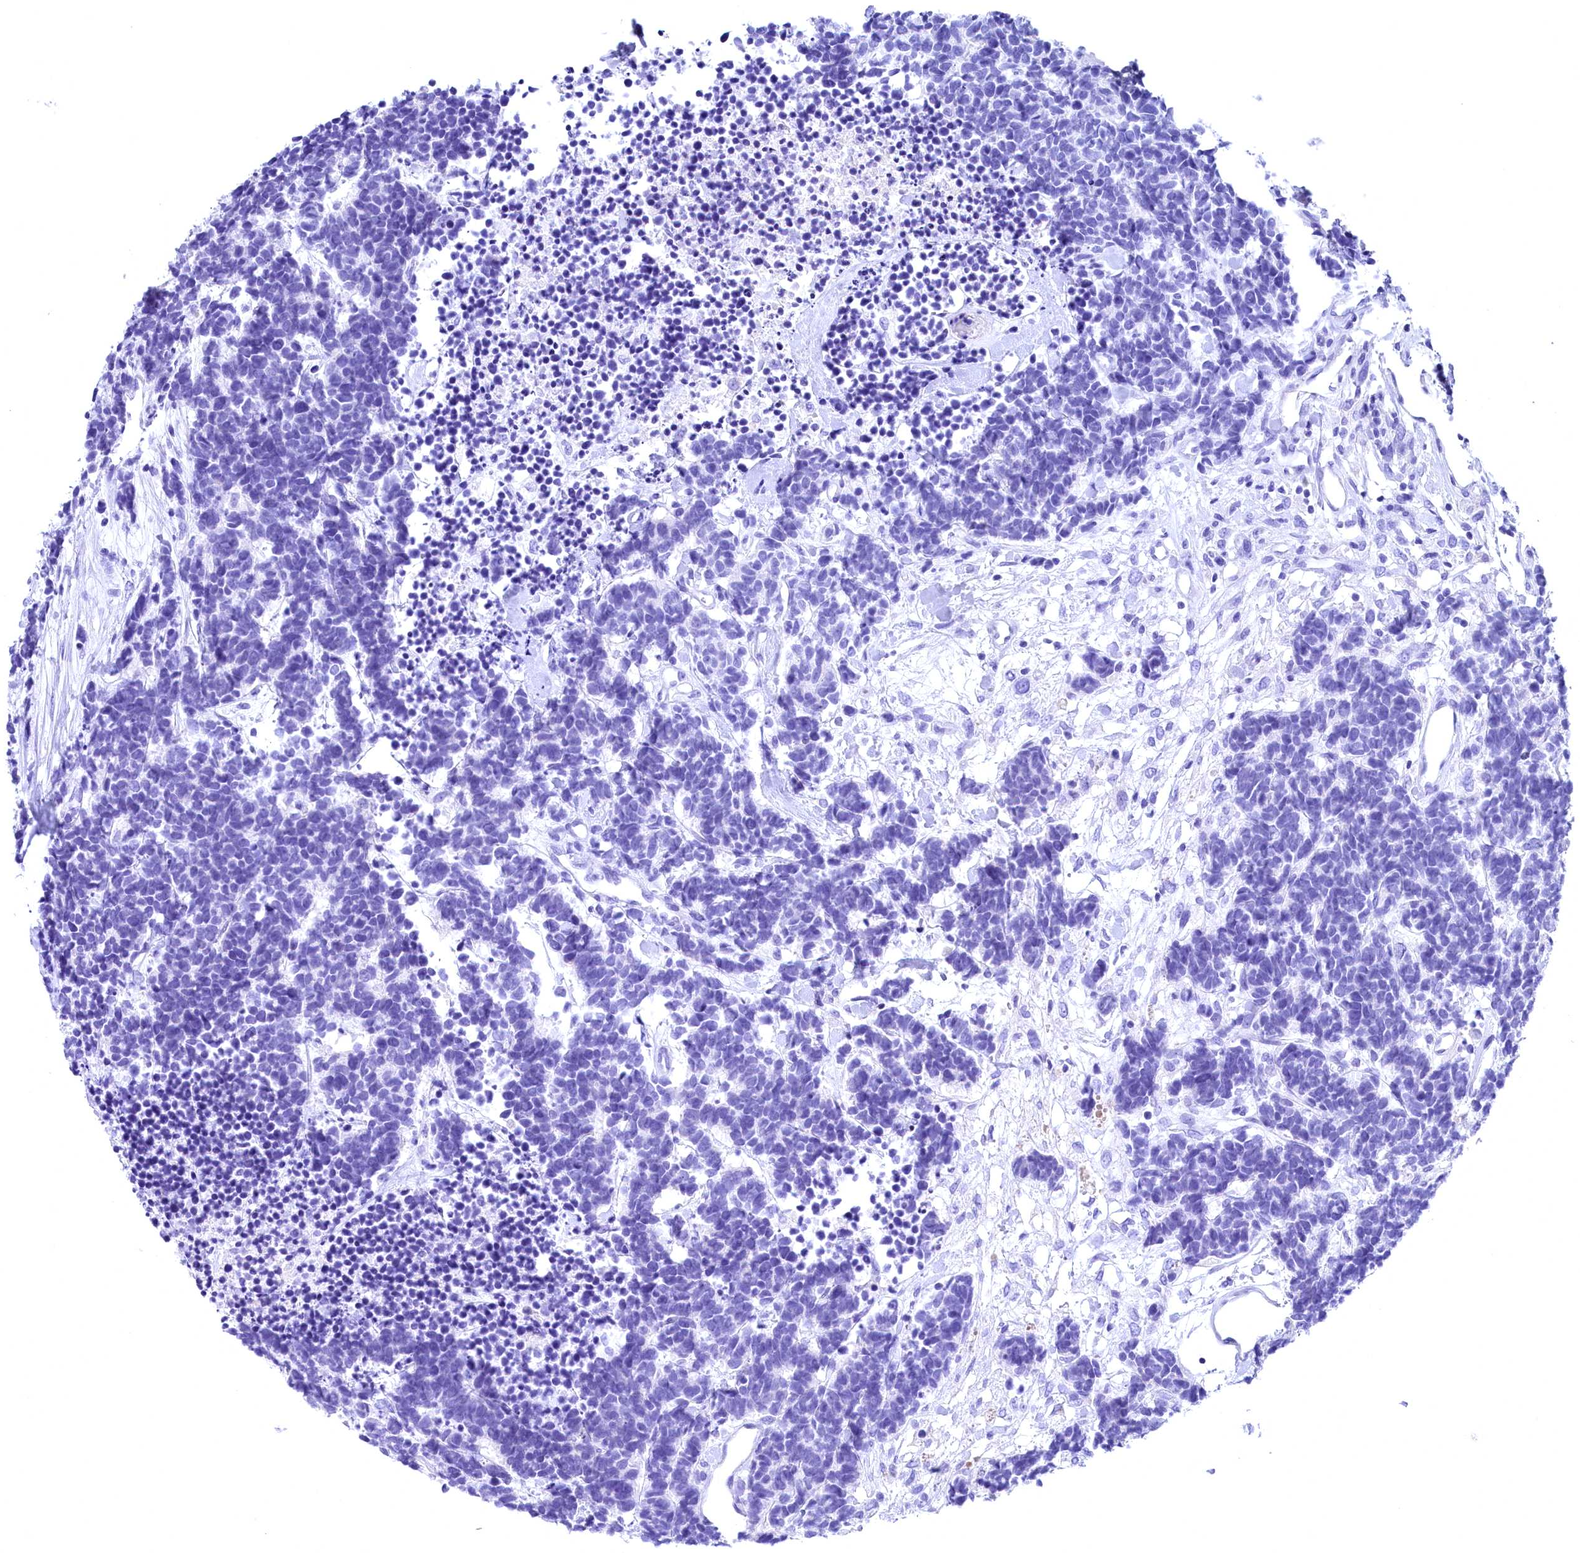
{"staining": {"intensity": "negative", "quantity": "none", "location": "none"}, "tissue": "carcinoid", "cell_type": "Tumor cells", "image_type": "cancer", "snomed": [{"axis": "morphology", "description": "Carcinoma, NOS"}, {"axis": "morphology", "description": "Carcinoid, malignant, NOS"}, {"axis": "topography", "description": "Urinary bladder"}], "caption": "Immunohistochemistry of carcinoma demonstrates no expression in tumor cells. Nuclei are stained in blue.", "gene": "SKIDA1", "patient": {"sex": "male", "age": 57}}